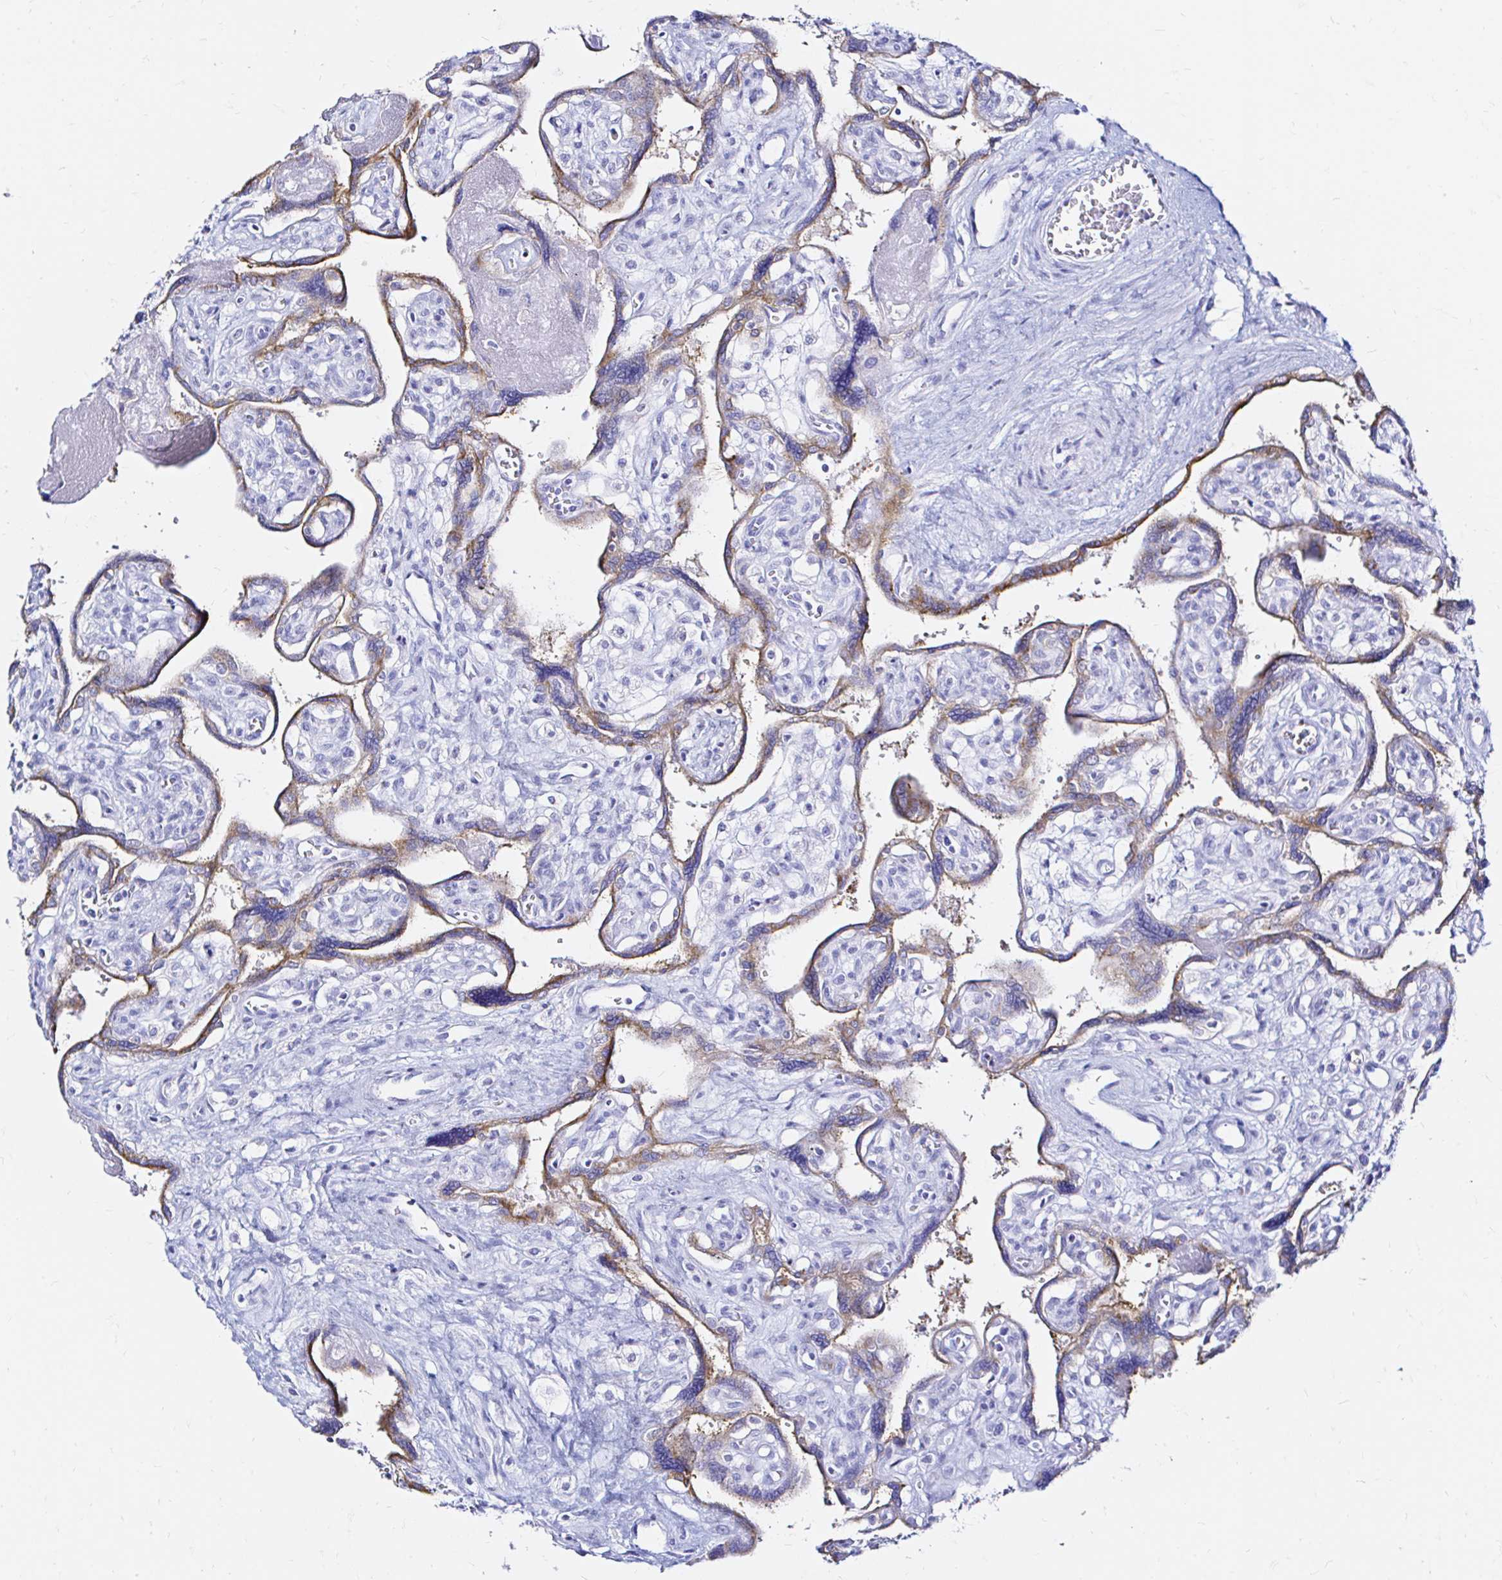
{"staining": {"intensity": "moderate", "quantity": "25%-75%", "location": "cytoplasmic/membranous"}, "tissue": "placenta", "cell_type": "Trophoblastic cells", "image_type": "normal", "snomed": [{"axis": "morphology", "description": "Normal tissue, NOS"}, {"axis": "topography", "description": "Placenta"}], "caption": "Placenta stained with DAB (3,3'-diaminobenzidine) immunohistochemistry (IHC) exhibits medium levels of moderate cytoplasmic/membranous expression in about 25%-75% of trophoblastic cells. The protein is stained brown, and the nuclei are stained in blue (DAB IHC with brightfield microscopy, high magnification).", "gene": "ZNF432", "patient": {"sex": "female", "age": 39}}